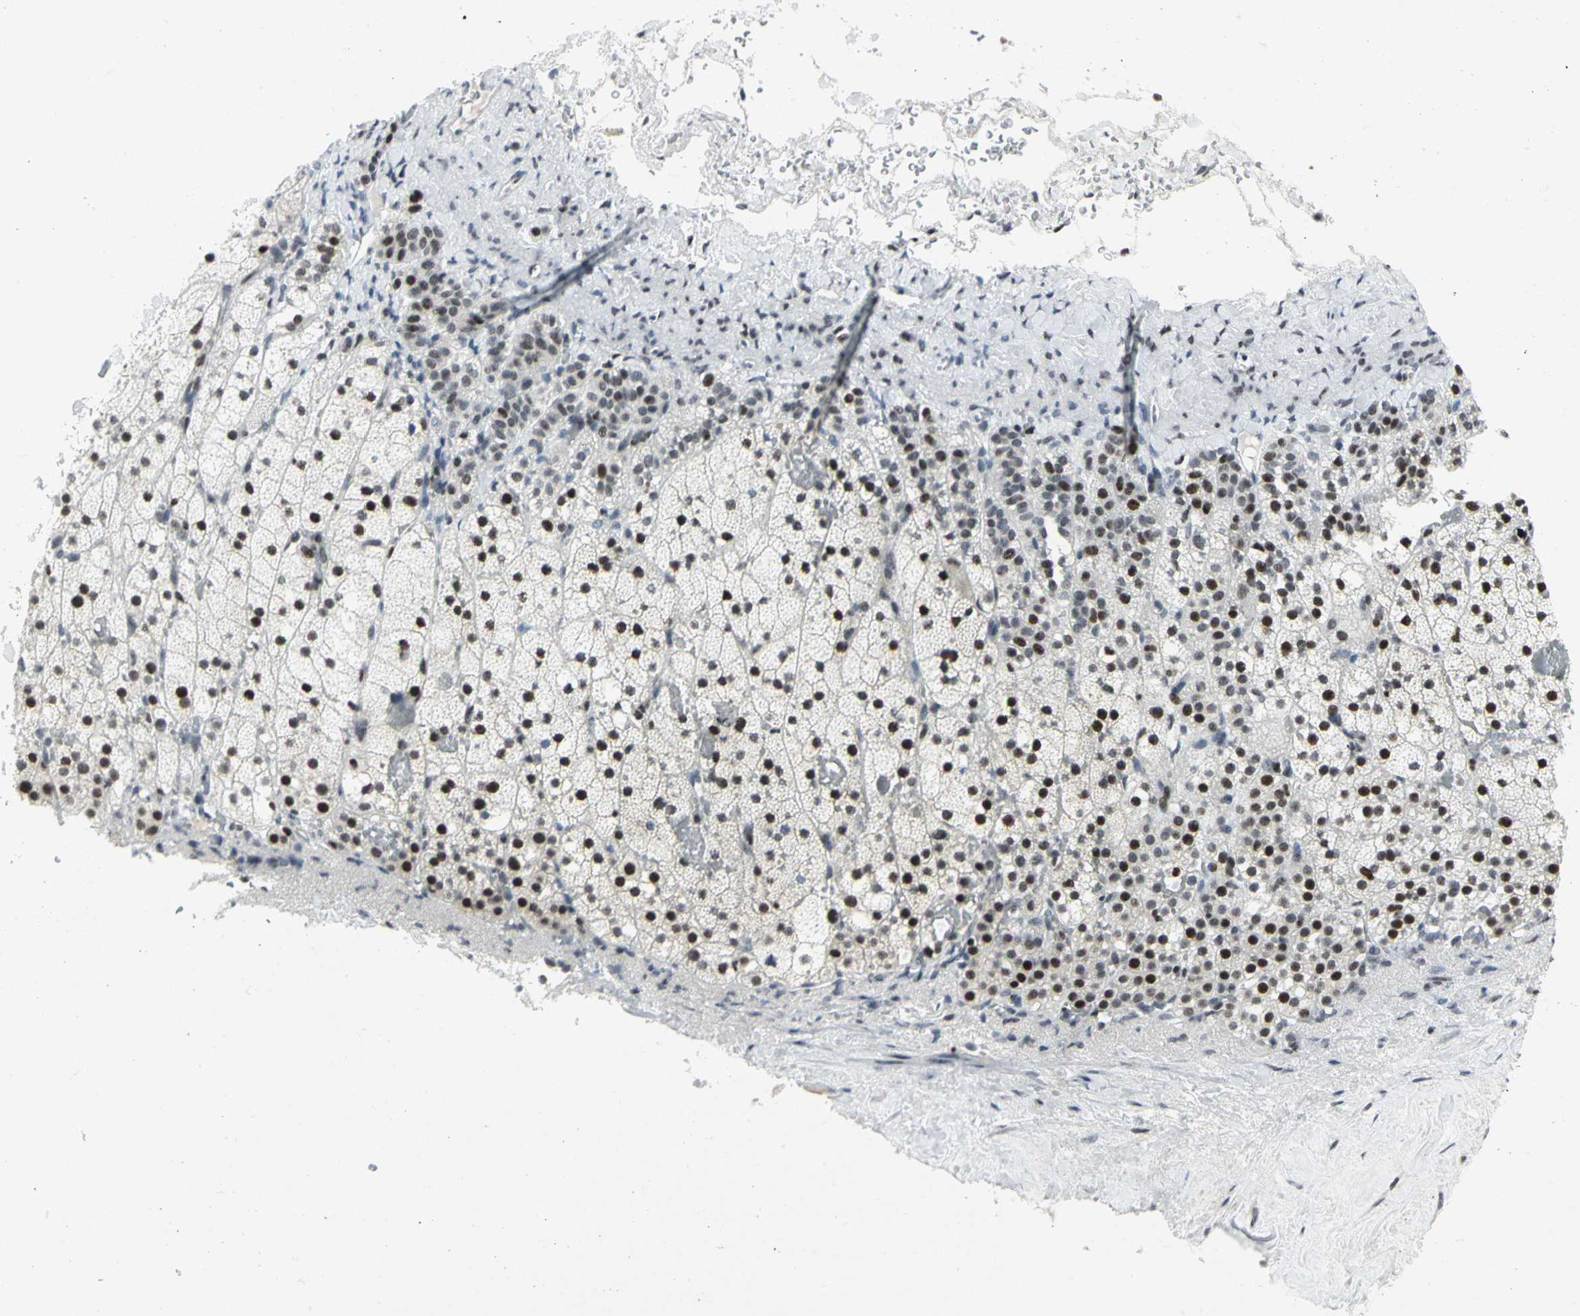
{"staining": {"intensity": "moderate", "quantity": "25%-75%", "location": "nuclear"}, "tissue": "adrenal gland", "cell_type": "Glandular cells", "image_type": "normal", "snomed": [{"axis": "morphology", "description": "Normal tissue, NOS"}, {"axis": "topography", "description": "Adrenal gland"}], "caption": "Immunohistochemical staining of unremarkable human adrenal gland exhibits medium levels of moderate nuclear expression in approximately 25%-75% of glandular cells.", "gene": "RPA1", "patient": {"sex": "male", "age": 35}}